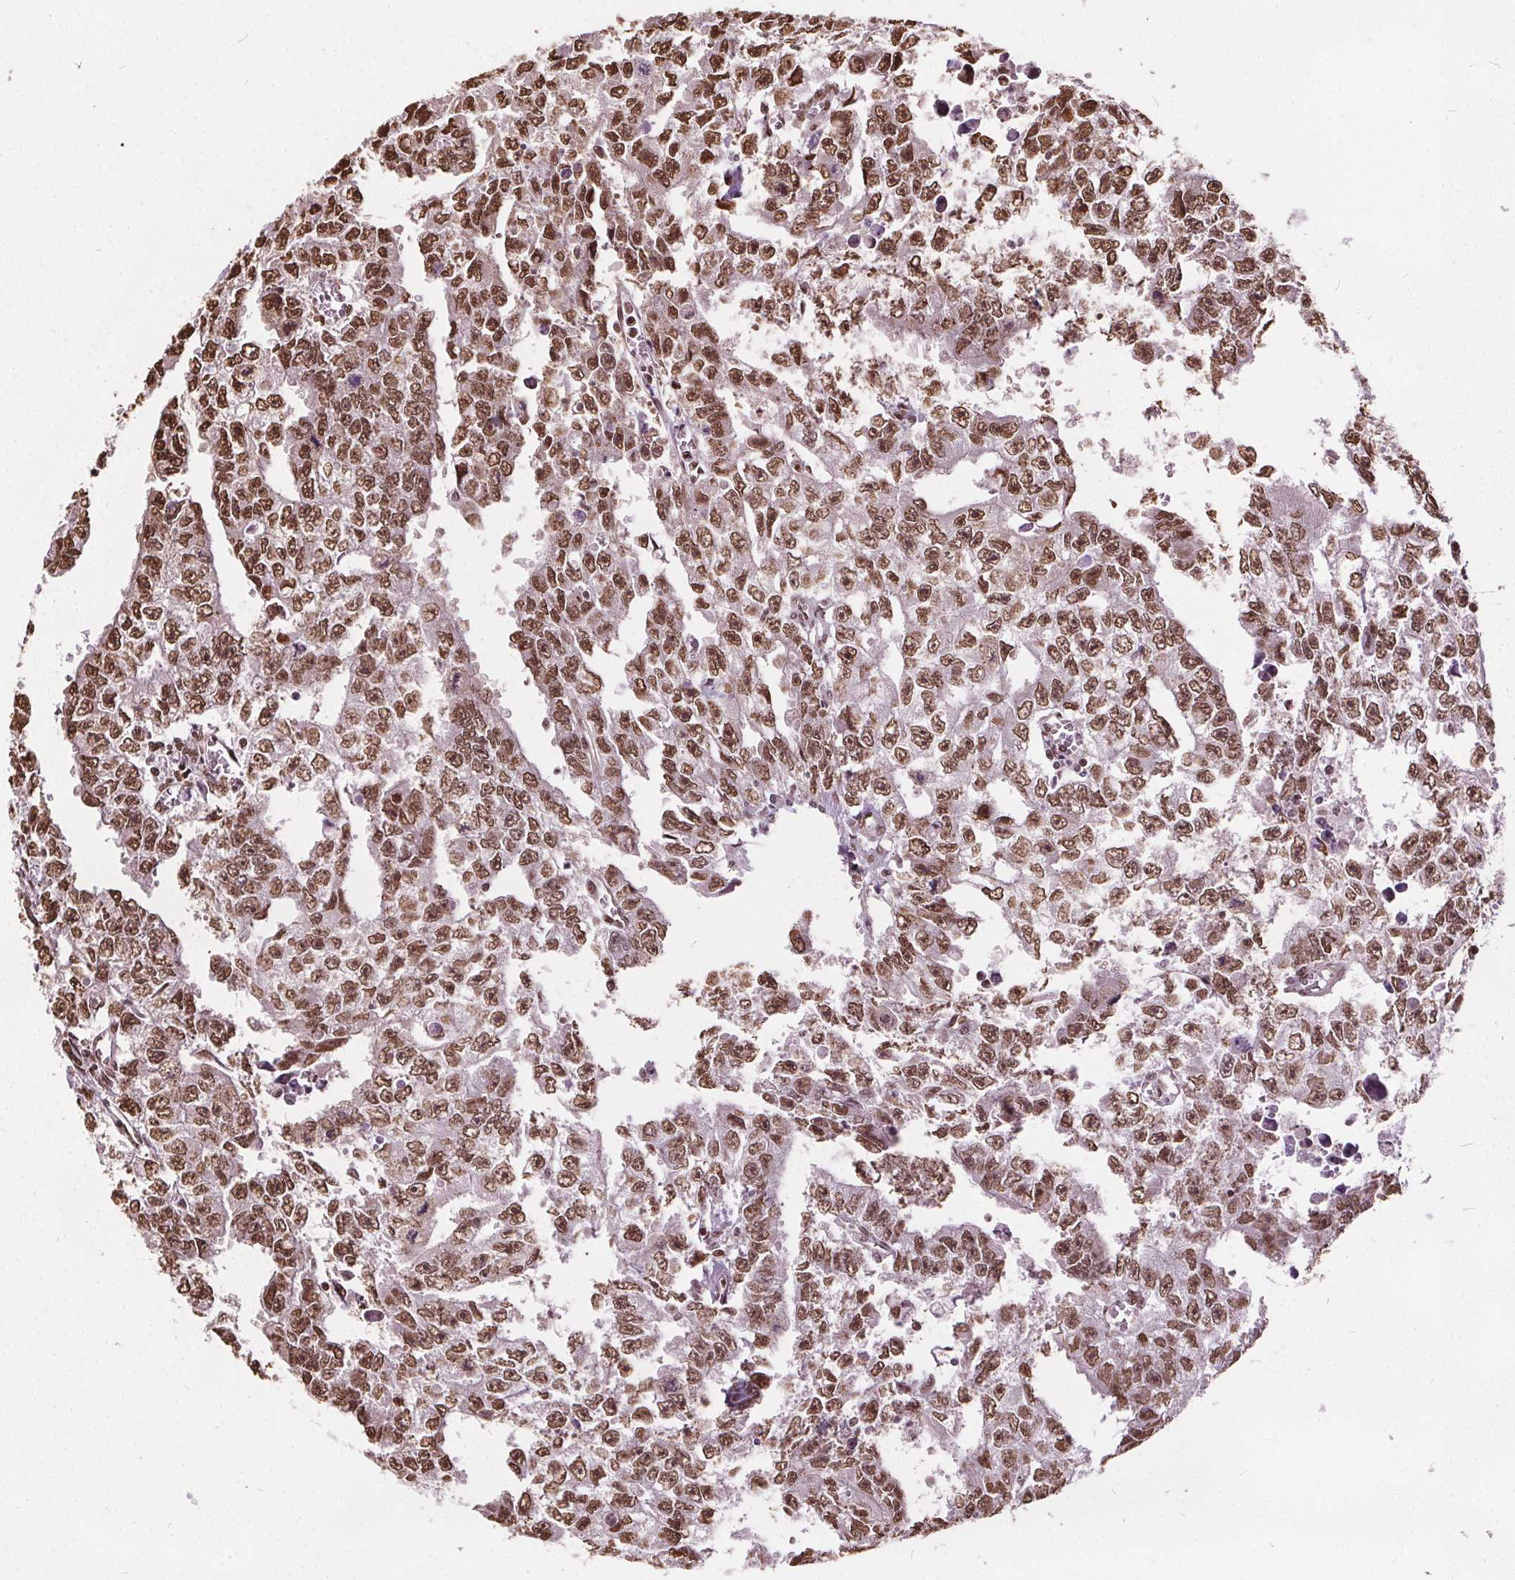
{"staining": {"intensity": "moderate", "quantity": ">75%", "location": "nuclear"}, "tissue": "testis cancer", "cell_type": "Tumor cells", "image_type": "cancer", "snomed": [{"axis": "morphology", "description": "Carcinoma, Embryonal, NOS"}, {"axis": "morphology", "description": "Teratoma, malignant, NOS"}, {"axis": "topography", "description": "Testis"}], "caption": "A photomicrograph of human testis embryonal carcinoma stained for a protein exhibits moderate nuclear brown staining in tumor cells. Using DAB (3,3'-diaminobenzidine) (brown) and hematoxylin (blue) stains, captured at high magnification using brightfield microscopy.", "gene": "ISLR2", "patient": {"sex": "male", "age": 24}}